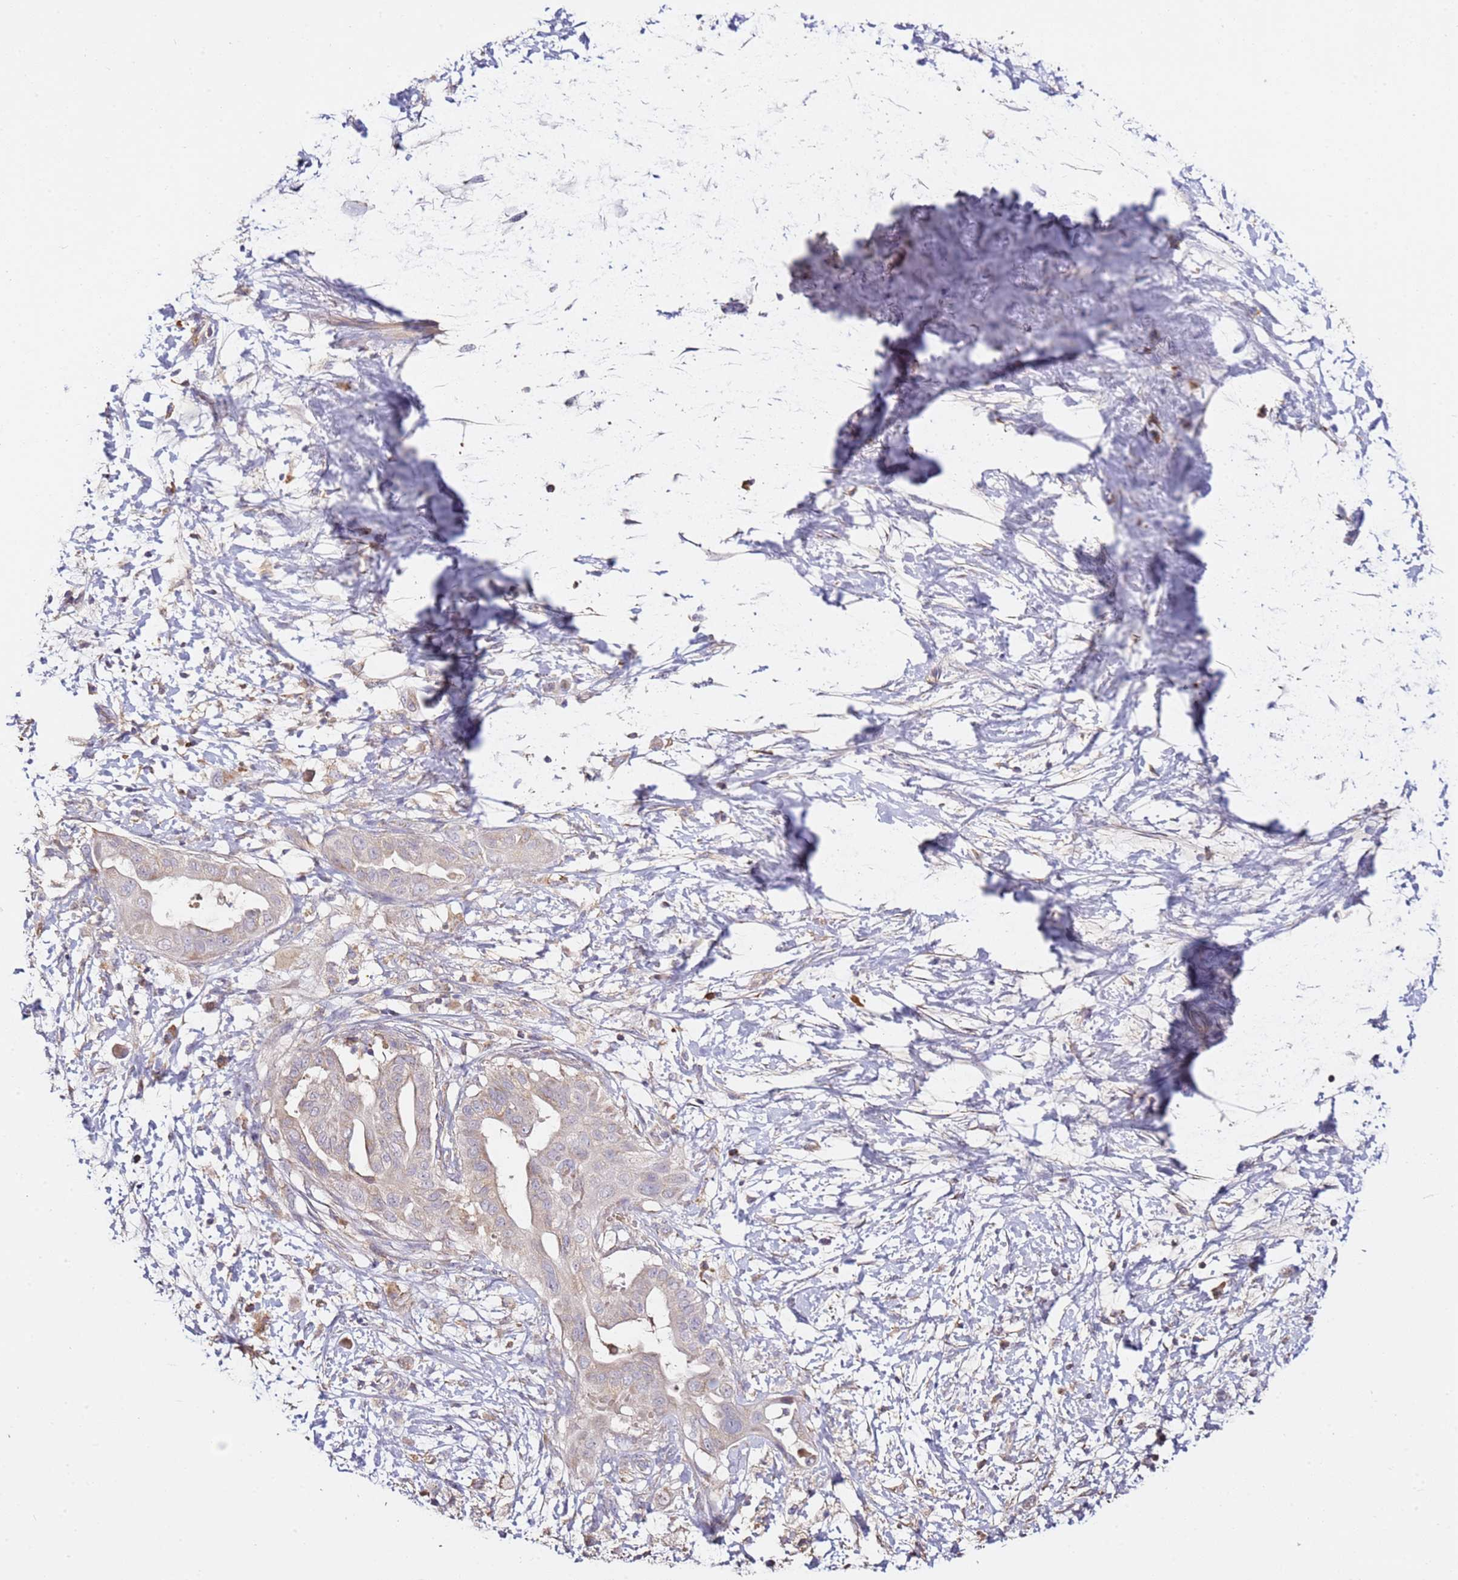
{"staining": {"intensity": "negative", "quantity": "none", "location": "none"}, "tissue": "pancreatic cancer", "cell_type": "Tumor cells", "image_type": "cancer", "snomed": [{"axis": "morphology", "description": "Adenocarcinoma, NOS"}, {"axis": "topography", "description": "Pancreas"}], "caption": "Human adenocarcinoma (pancreatic) stained for a protein using immunohistochemistry exhibits no staining in tumor cells.", "gene": "OR2B11", "patient": {"sex": "male", "age": 68}}